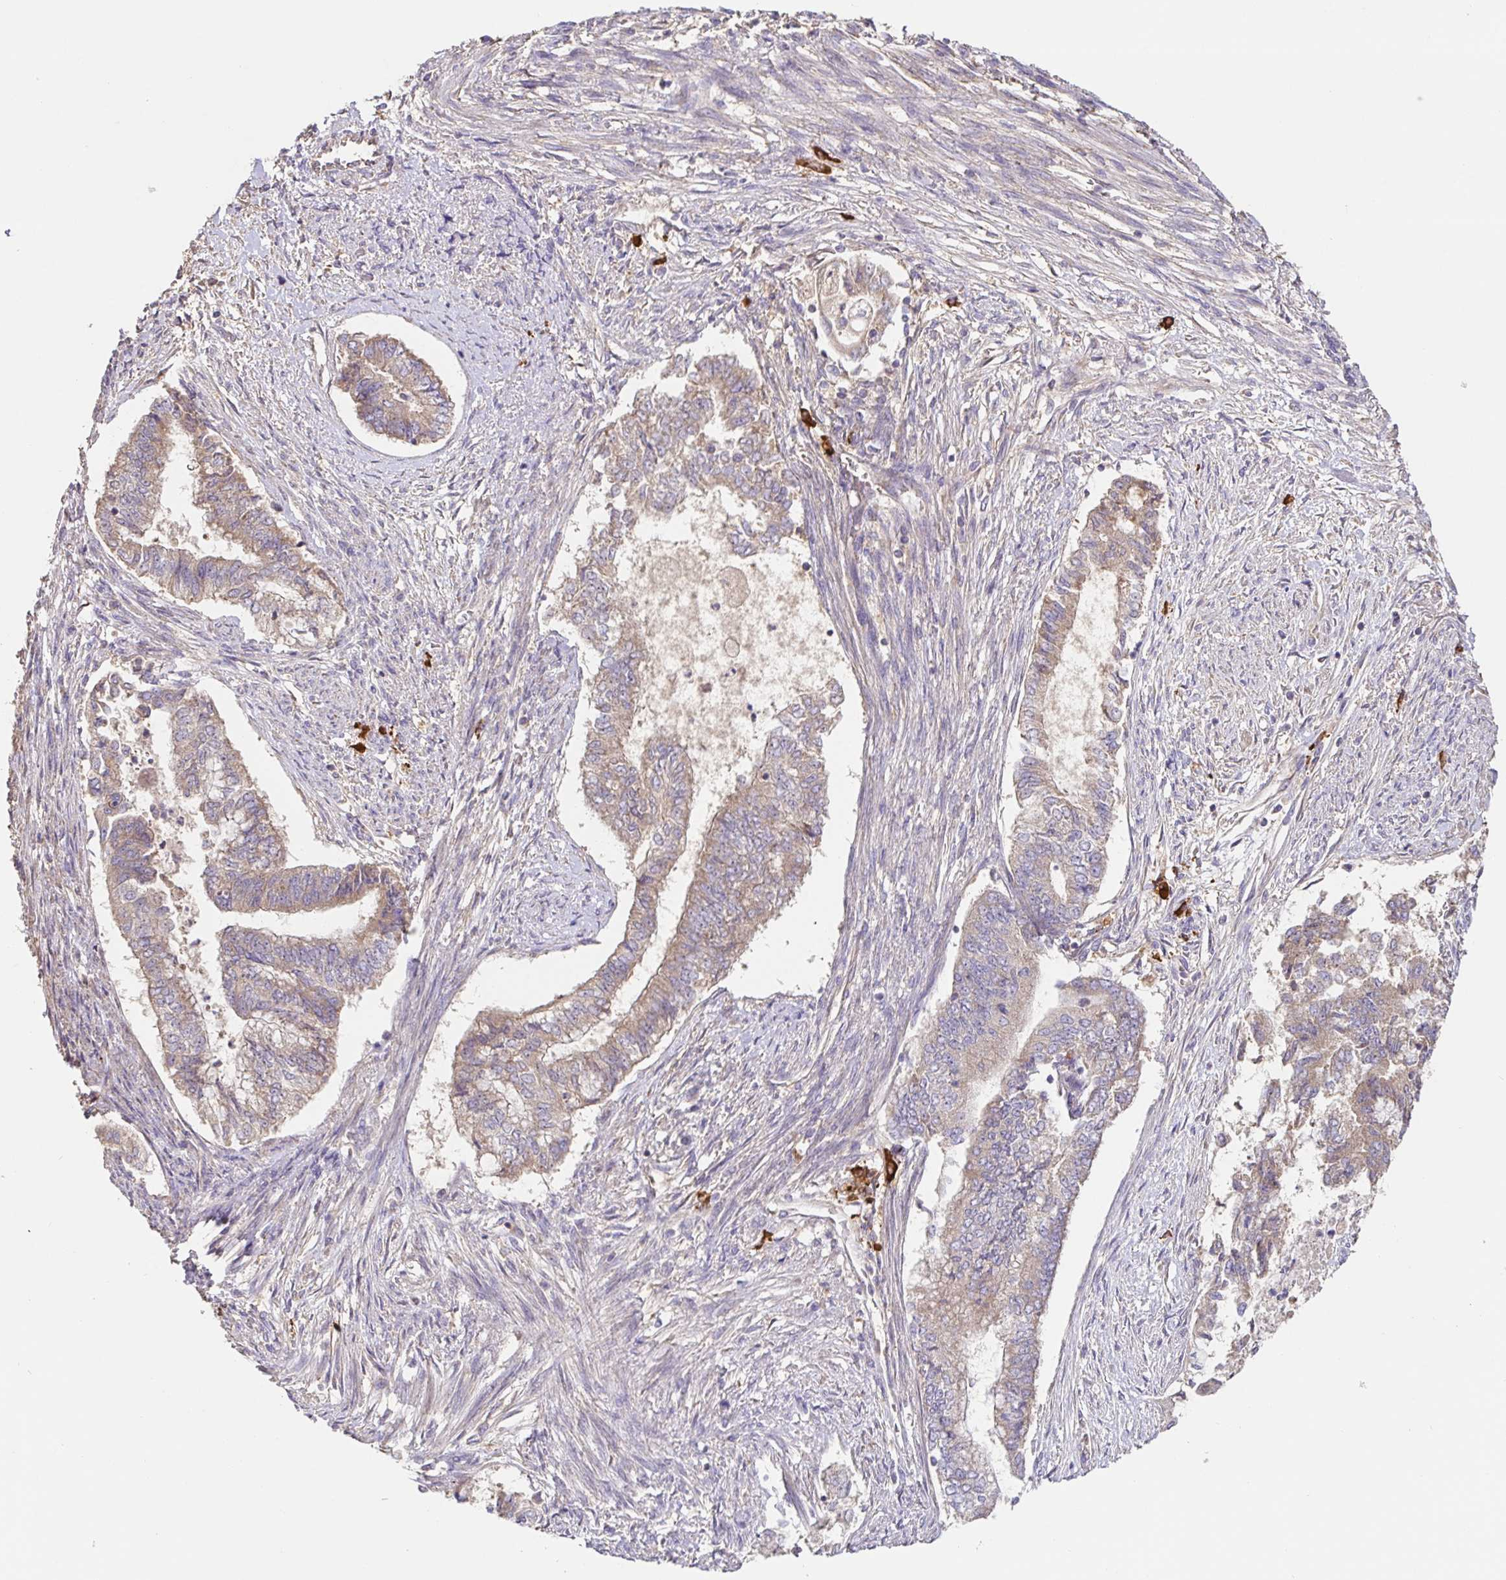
{"staining": {"intensity": "weak", "quantity": "<25%", "location": "cytoplasmic/membranous"}, "tissue": "endometrial cancer", "cell_type": "Tumor cells", "image_type": "cancer", "snomed": [{"axis": "morphology", "description": "Adenocarcinoma, NOS"}, {"axis": "topography", "description": "Endometrium"}], "caption": "This is a photomicrograph of IHC staining of endometrial cancer, which shows no staining in tumor cells.", "gene": "HAGH", "patient": {"sex": "female", "age": 65}}